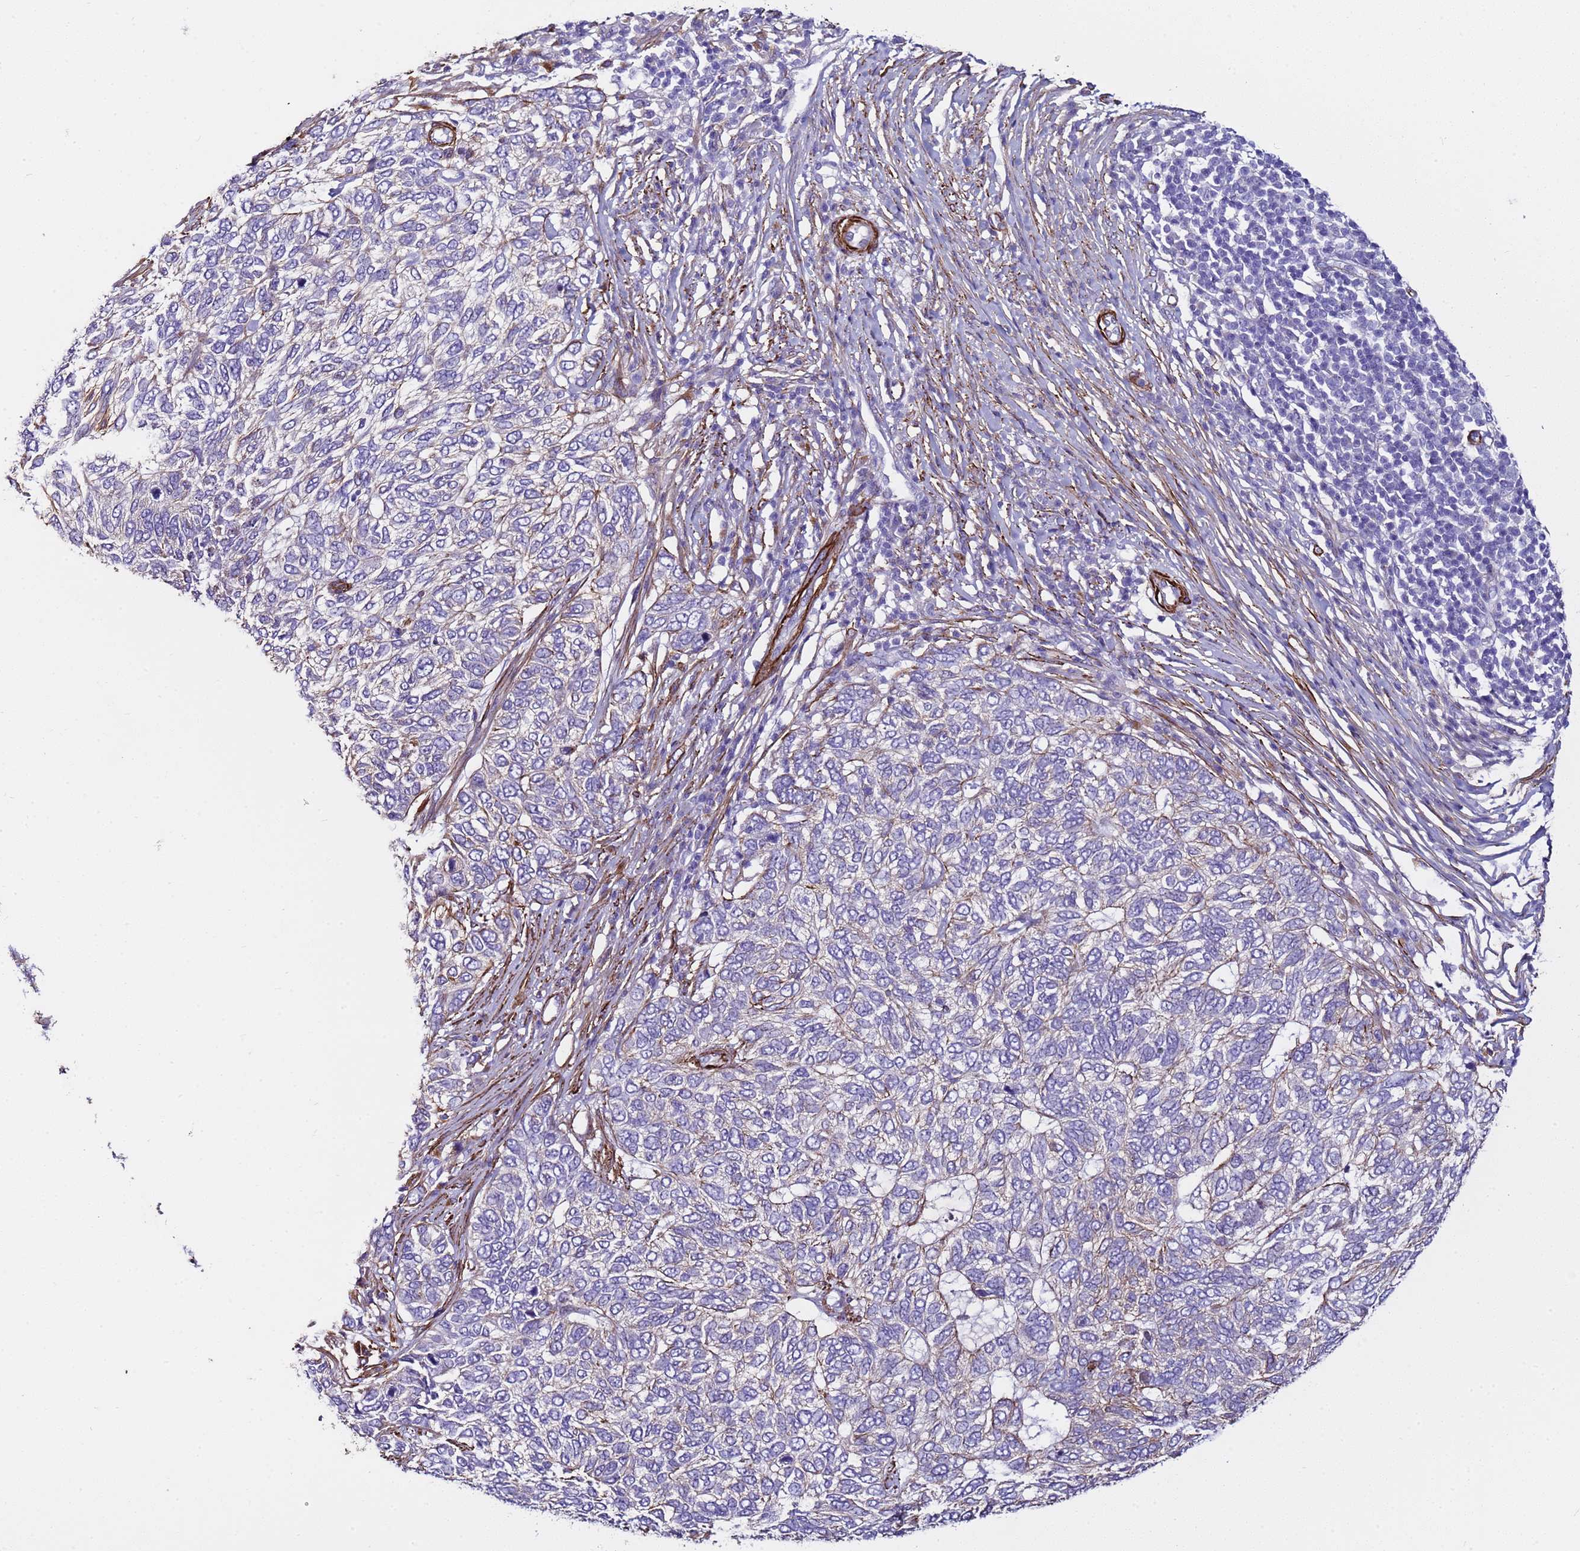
{"staining": {"intensity": "weak", "quantity": "<25%", "location": "cytoplasmic/membranous"}, "tissue": "skin cancer", "cell_type": "Tumor cells", "image_type": "cancer", "snomed": [{"axis": "morphology", "description": "Basal cell carcinoma"}, {"axis": "topography", "description": "Skin"}], "caption": "The IHC micrograph has no significant expression in tumor cells of skin cancer tissue. (DAB immunohistochemistry visualized using brightfield microscopy, high magnification).", "gene": "RABL2B", "patient": {"sex": "female", "age": 65}}